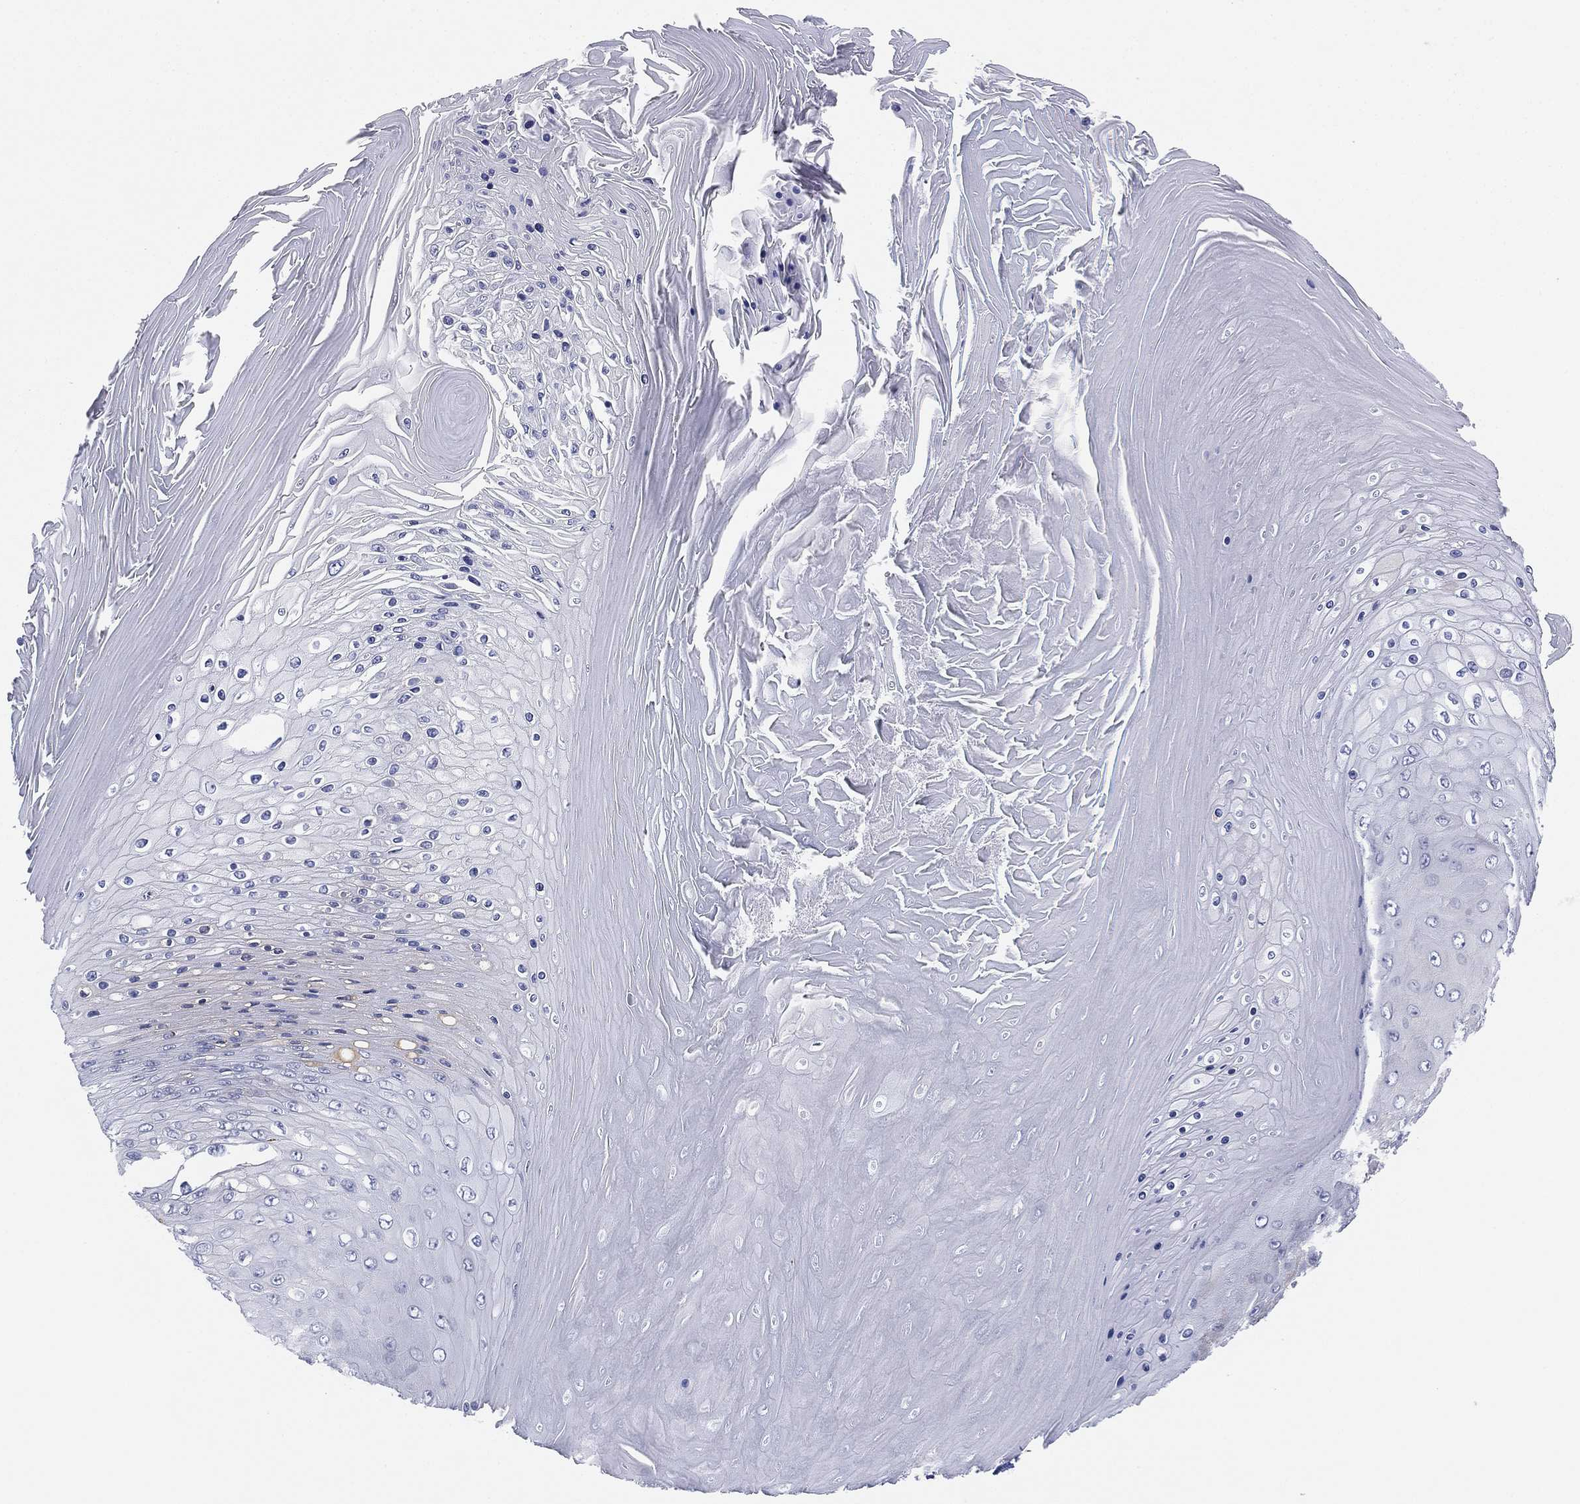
{"staining": {"intensity": "negative", "quantity": "none", "location": "none"}, "tissue": "skin cancer", "cell_type": "Tumor cells", "image_type": "cancer", "snomed": [{"axis": "morphology", "description": "Squamous cell carcinoma, NOS"}, {"axis": "topography", "description": "Skin"}], "caption": "Image shows no significant protein positivity in tumor cells of squamous cell carcinoma (skin).", "gene": "MLF1", "patient": {"sex": "male", "age": 62}}